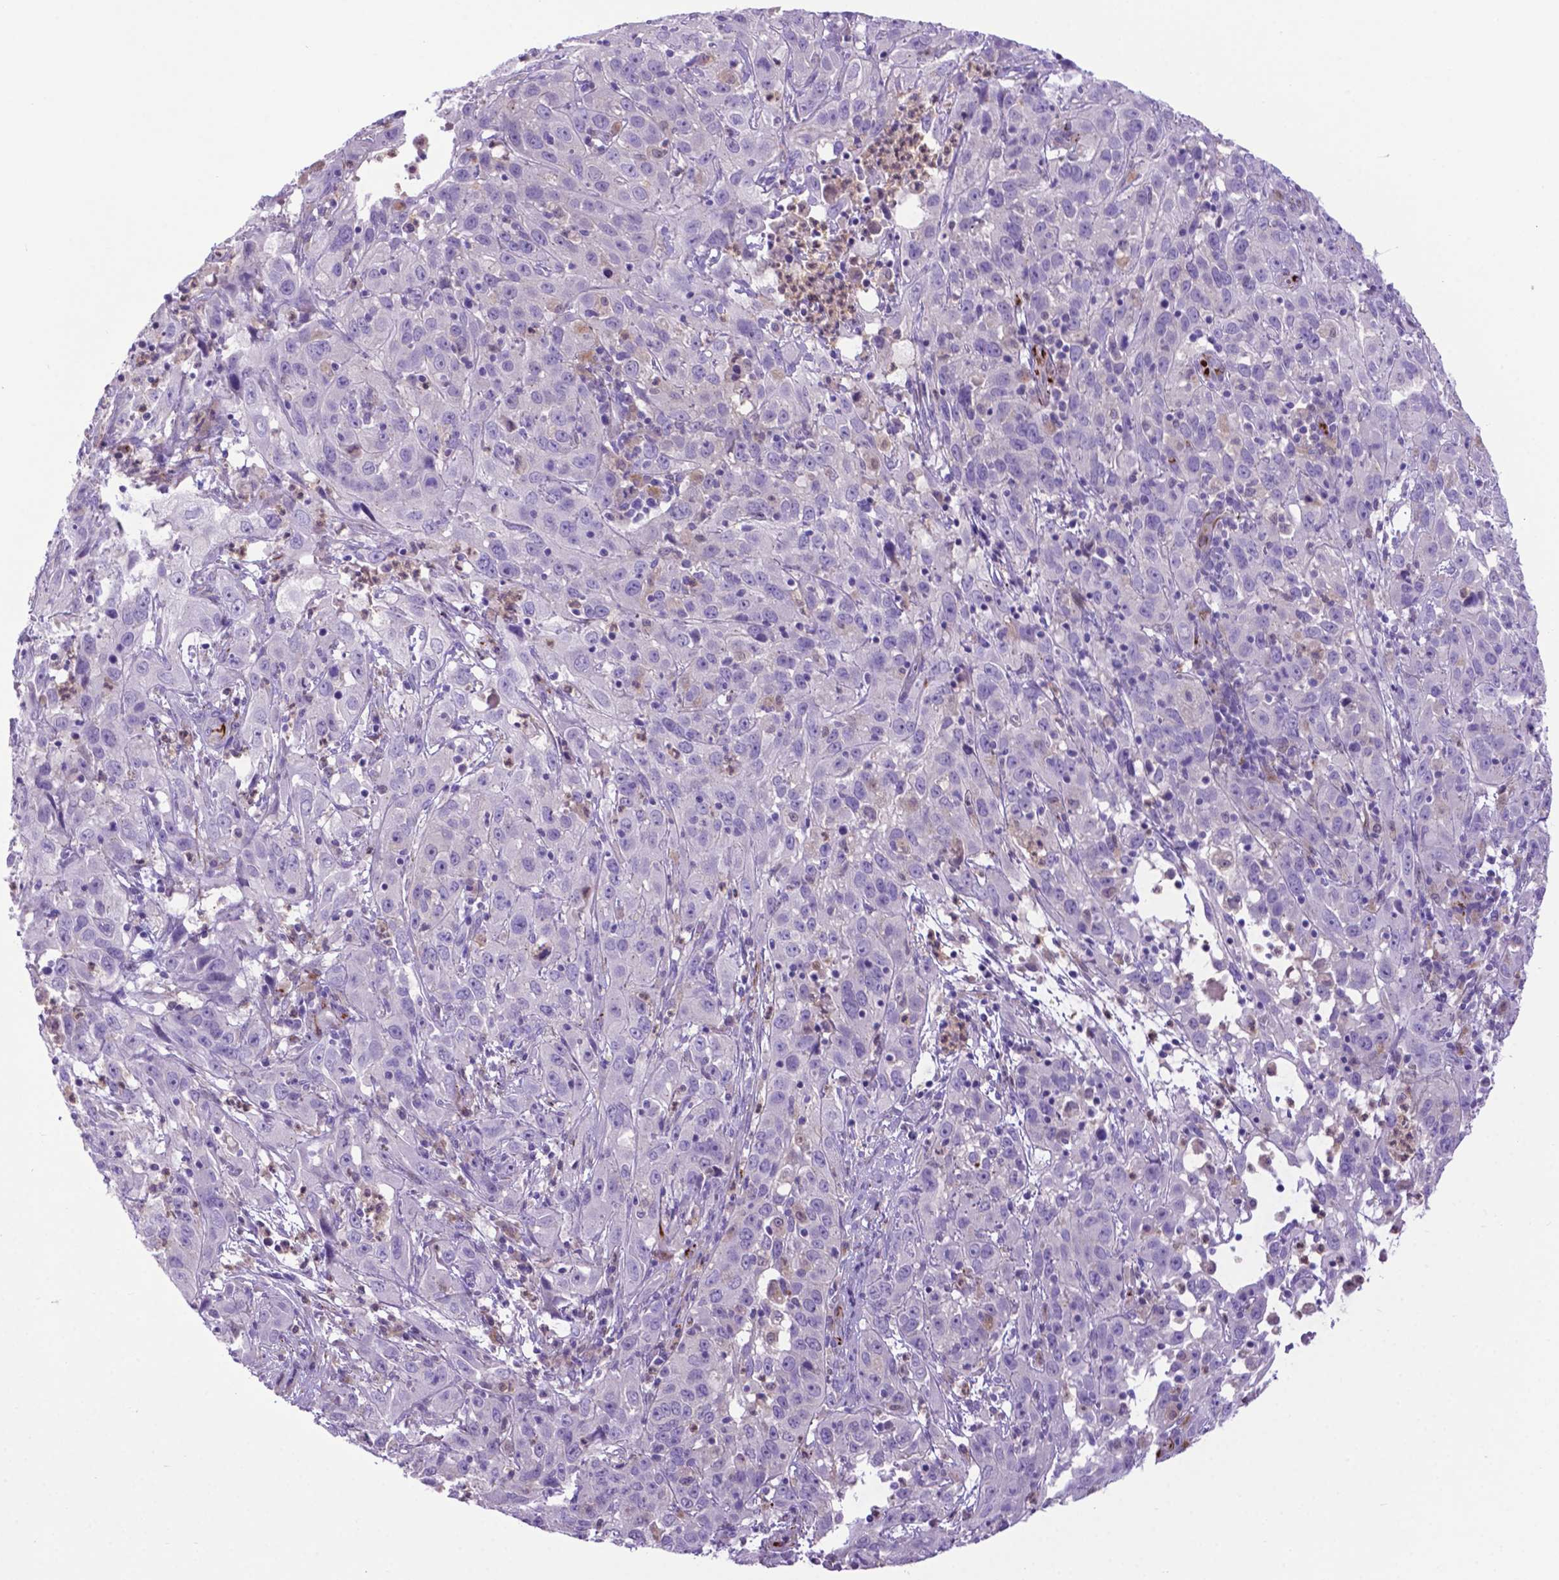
{"staining": {"intensity": "negative", "quantity": "none", "location": "none"}, "tissue": "cervical cancer", "cell_type": "Tumor cells", "image_type": "cancer", "snomed": [{"axis": "morphology", "description": "Squamous cell carcinoma, NOS"}, {"axis": "topography", "description": "Cervix"}], "caption": "High magnification brightfield microscopy of cervical cancer (squamous cell carcinoma) stained with DAB (3,3'-diaminobenzidine) (brown) and counterstained with hematoxylin (blue): tumor cells show no significant positivity.", "gene": "LZTR1", "patient": {"sex": "female", "age": 32}}